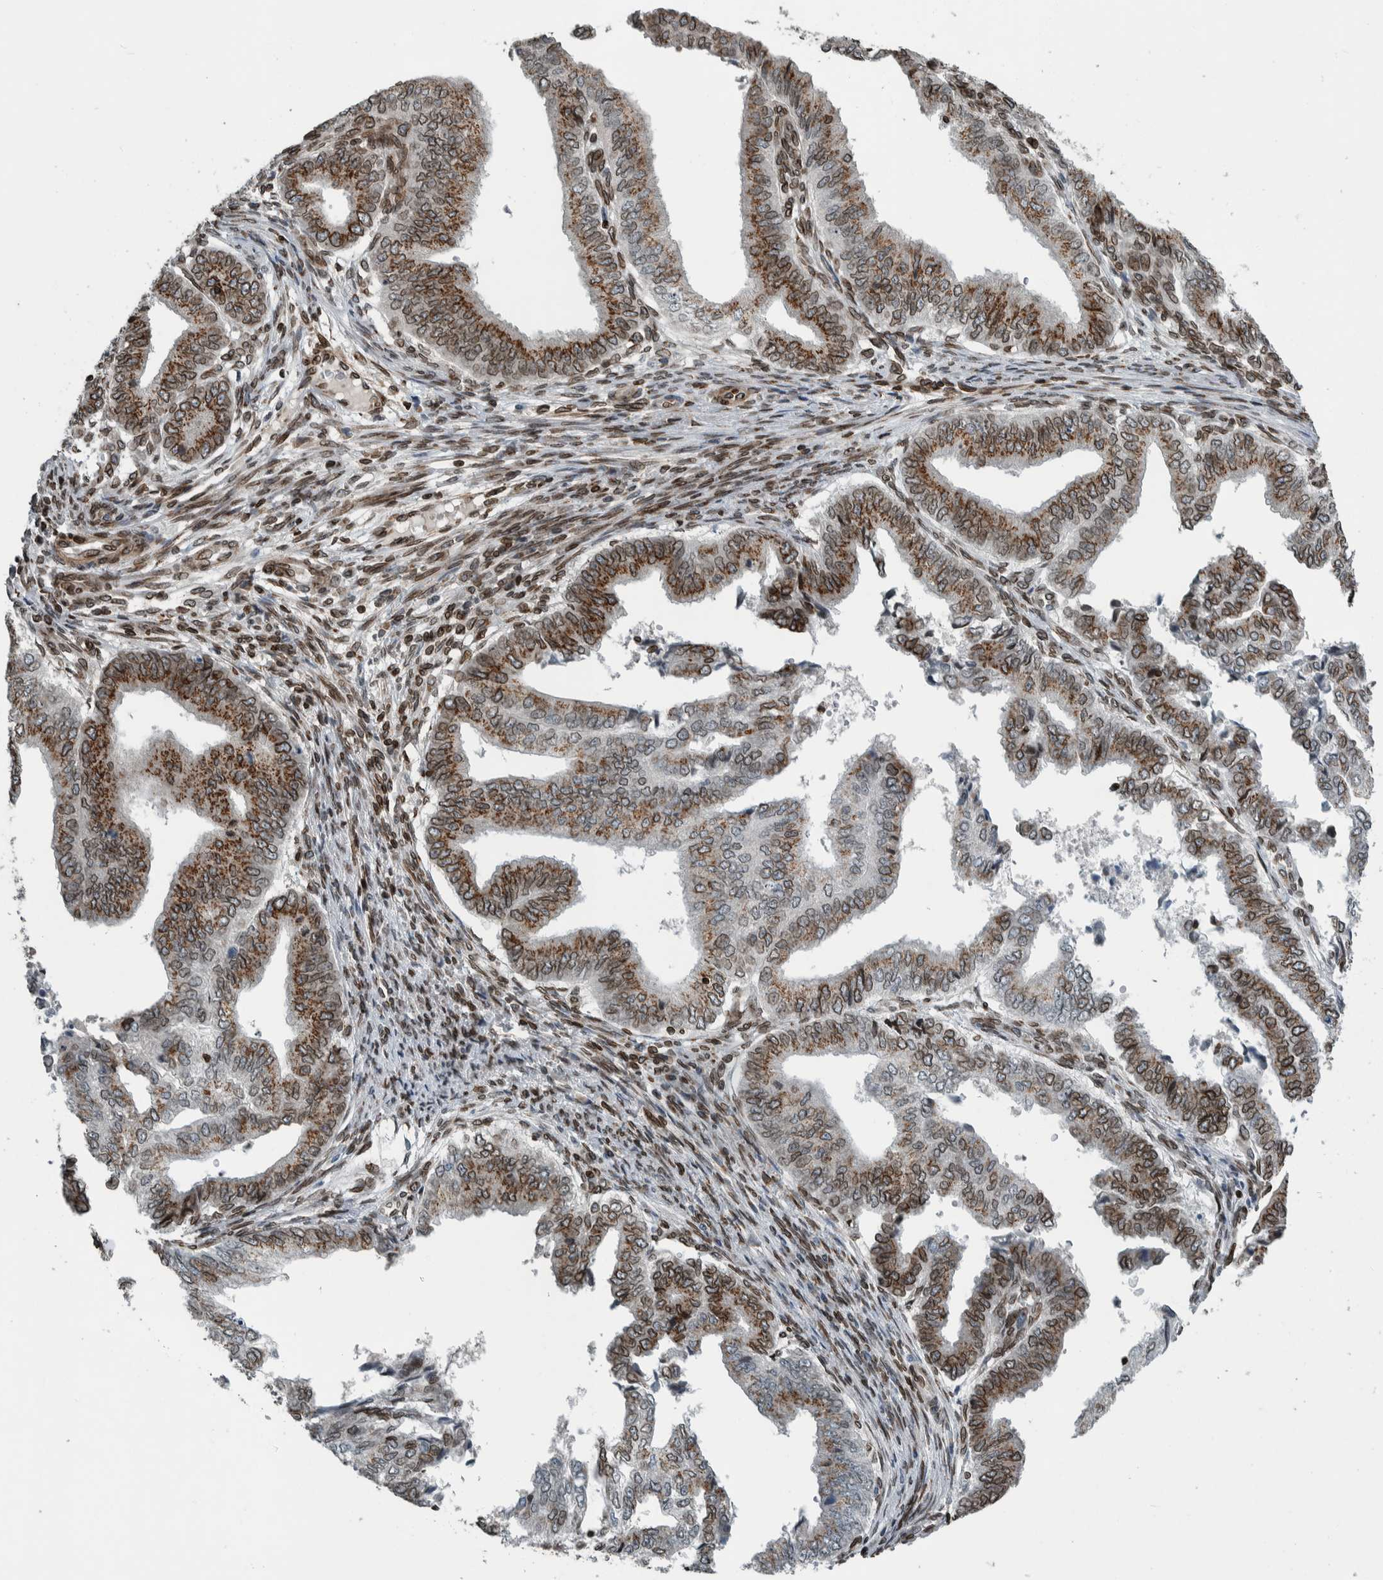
{"staining": {"intensity": "moderate", "quantity": ">75%", "location": "cytoplasmic/membranous"}, "tissue": "endometrial cancer", "cell_type": "Tumor cells", "image_type": "cancer", "snomed": [{"axis": "morphology", "description": "Polyp, NOS"}, {"axis": "morphology", "description": "Adenocarcinoma, NOS"}, {"axis": "morphology", "description": "Adenoma, NOS"}, {"axis": "topography", "description": "Endometrium"}], "caption": "A brown stain labels moderate cytoplasmic/membranous positivity of a protein in endometrial cancer (adenocarcinoma) tumor cells.", "gene": "FAM135B", "patient": {"sex": "female", "age": 79}}